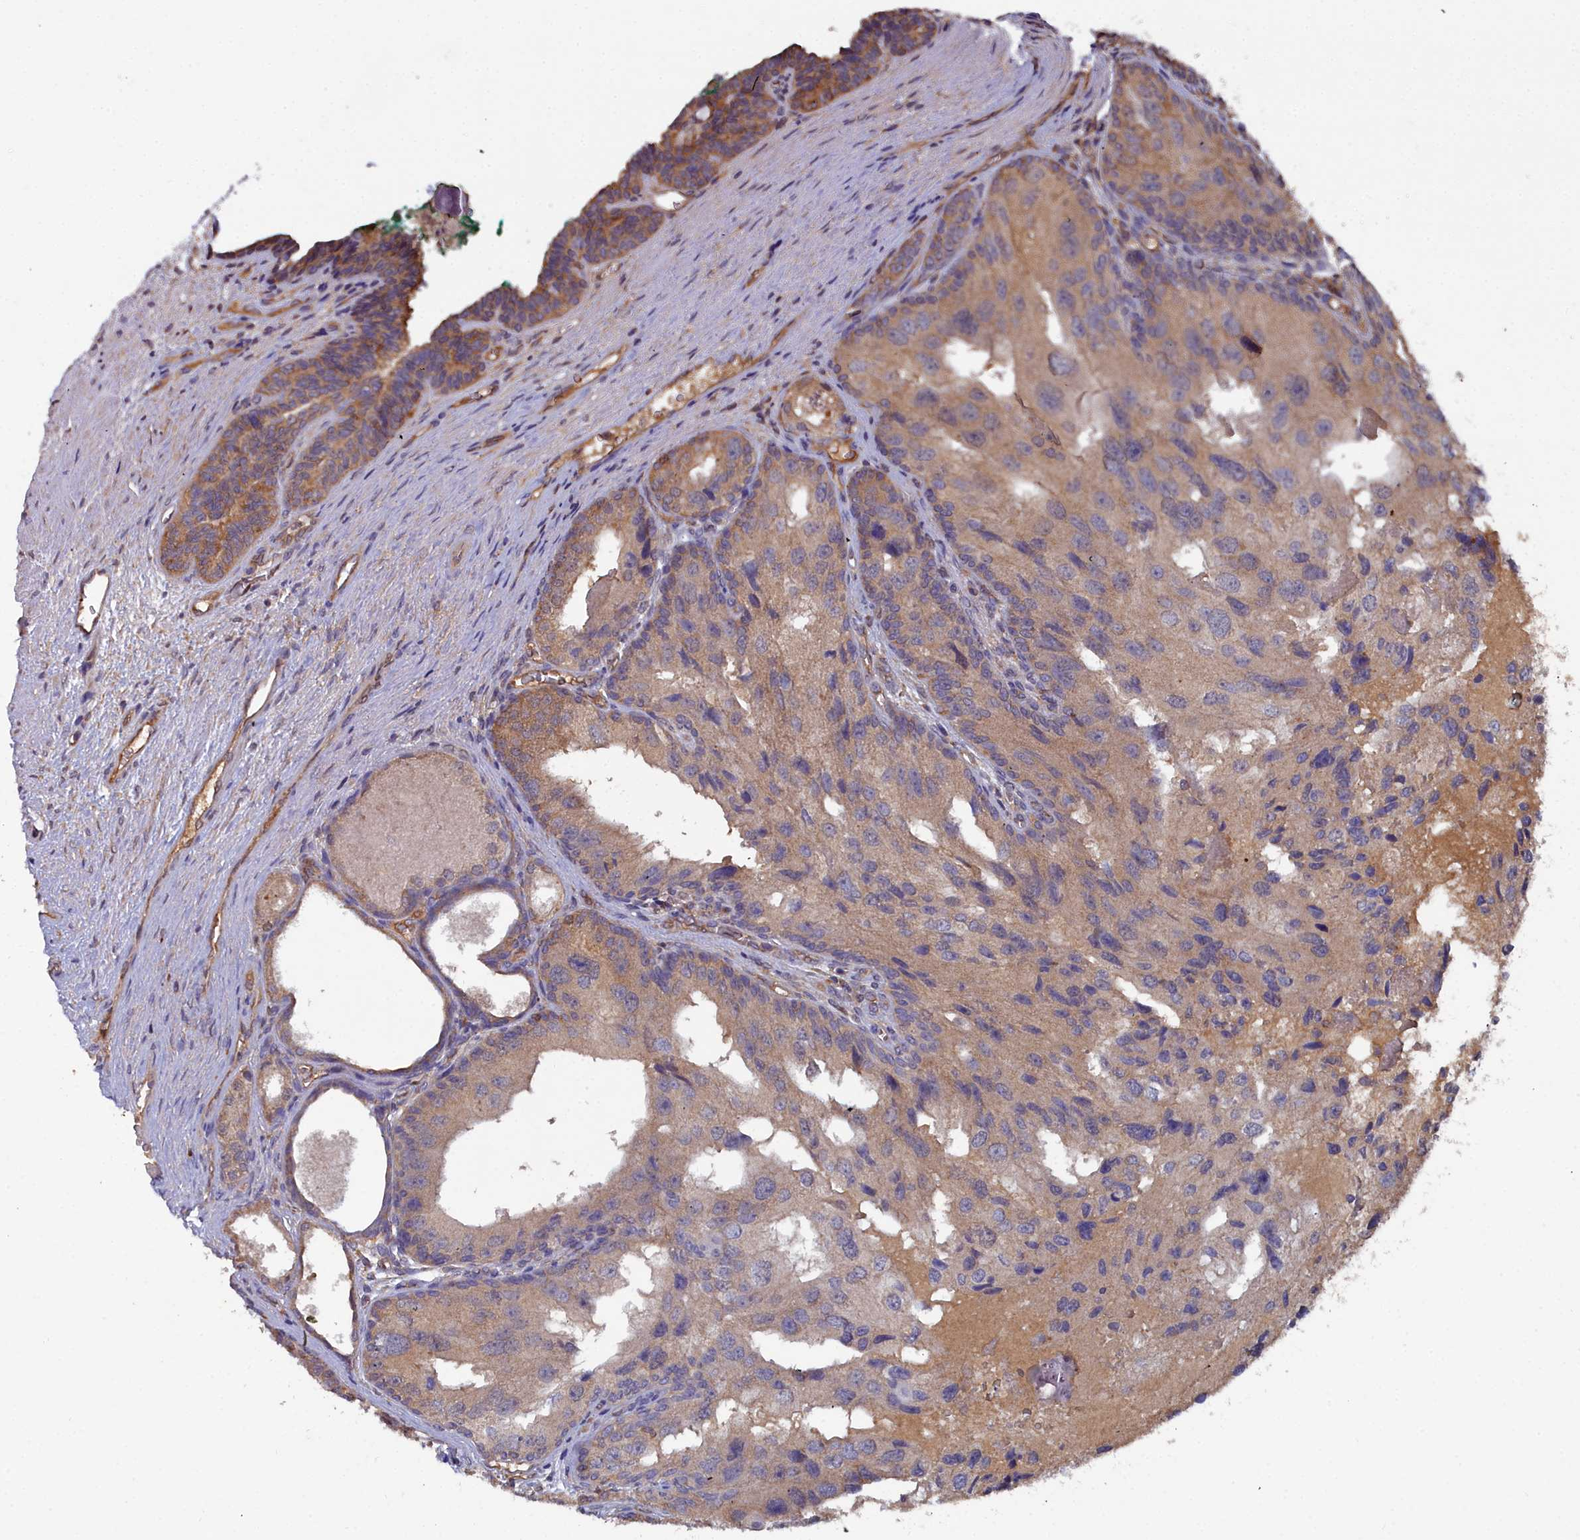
{"staining": {"intensity": "moderate", "quantity": ">75%", "location": "cytoplasmic/membranous"}, "tissue": "prostate cancer", "cell_type": "Tumor cells", "image_type": "cancer", "snomed": [{"axis": "morphology", "description": "Adenocarcinoma, High grade"}, {"axis": "topography", "description": "Prostate"}], "caption": "A brown stain highlights moderate cytoplasmic/membranous positivity of a protein in human adenocarcinoma (high-grade) (prostate) tumor cells.", "gene": "GFRA2", "patient": {"sex": "male", "age": 62}}